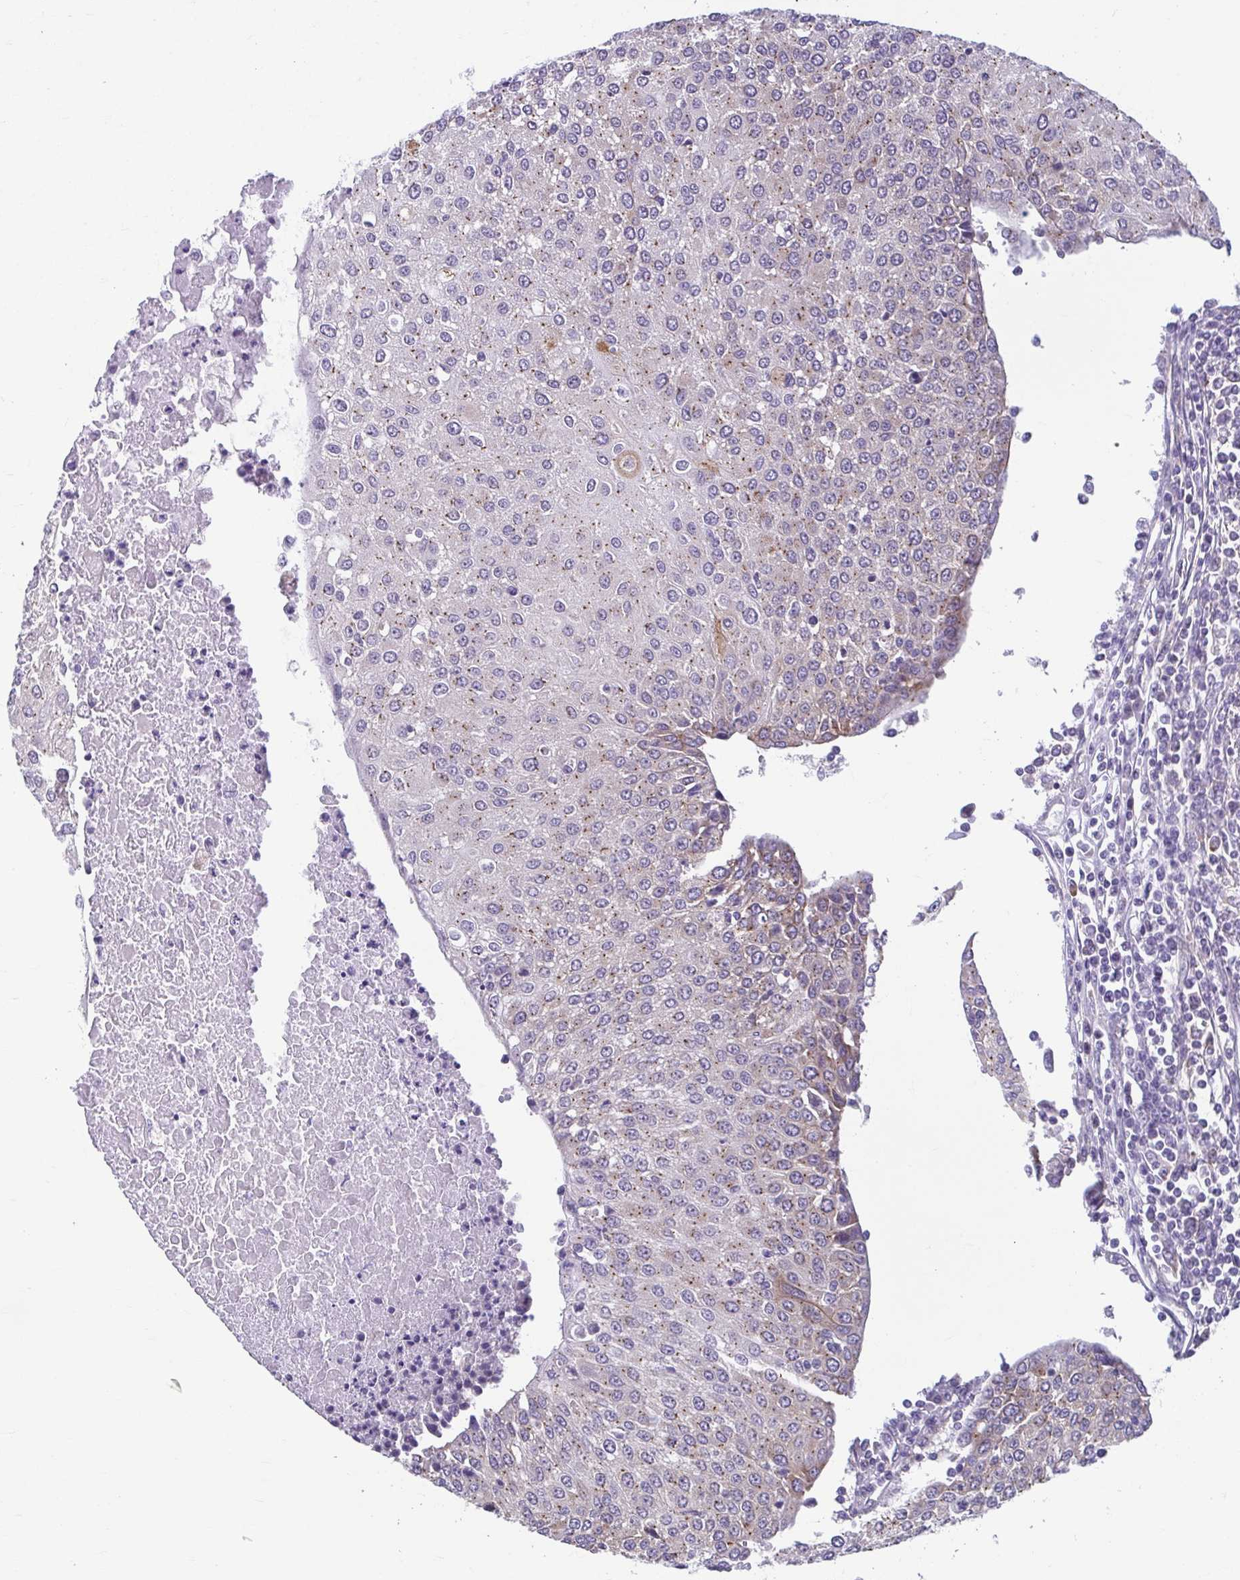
{"staining": {"intensity": "weak", "quantity": "<25%", "location": "cytoplasmic/membranous"}, "tissue": "urothelial cancer", "cell_type": "Tumor cells", "image_type": "cancer", "snomed": [{"axis": "morphology", "description": "Urothelial carcinoma, High grade"}, {"axis": "topography", "description": "Urinary bladder"}], "caption": "Immunohistochemistry of human urothelial cancer exhibits no expression in tumor cells. (Brightfield microscopy of DAB (3,3'-diaminobenzidine) IHC at high magnification).", "gene": "TMEM108", "patient": {"sex": "female", "age": 85}}